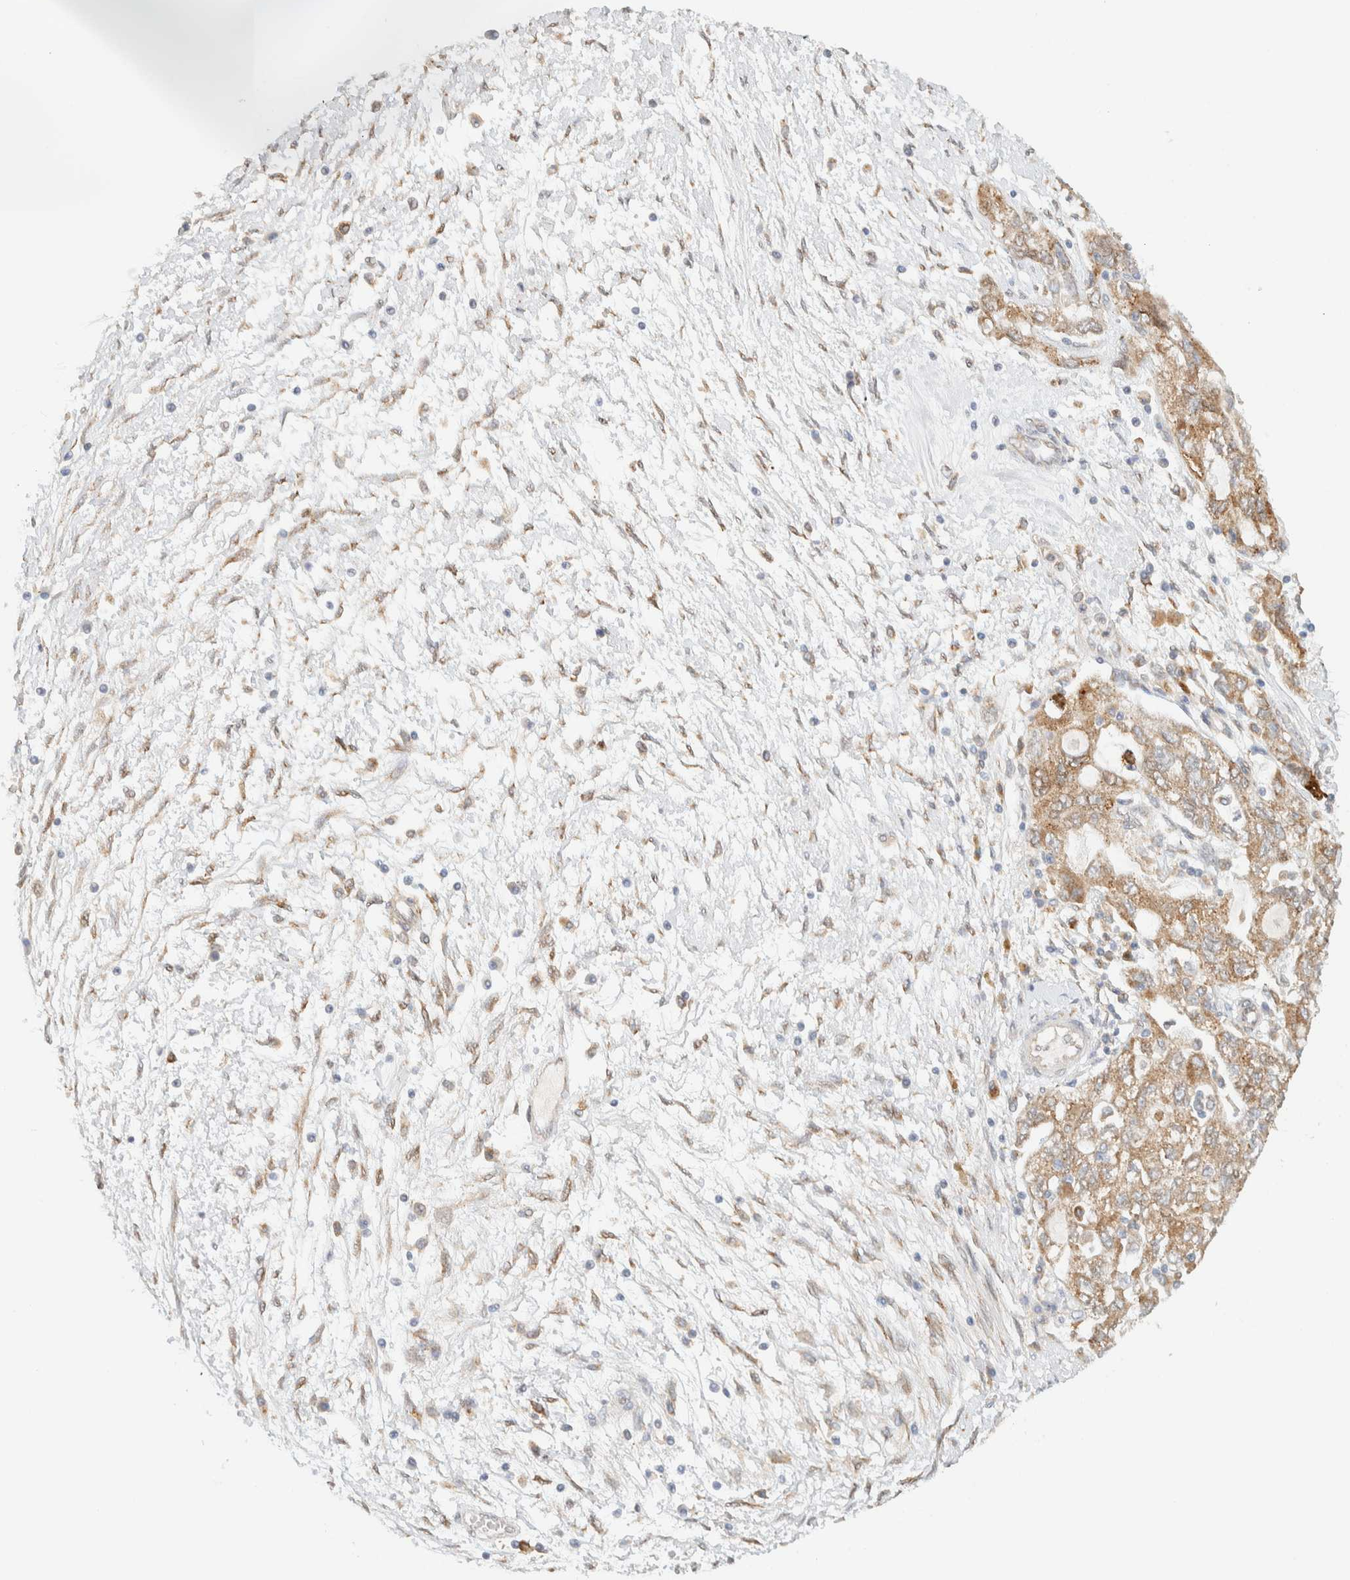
{"staining": {"intensity": "moderate", "quantity": ">75%", "location": "cytoplasmic/membranous"}, "tissue": "ovarian cancer", "cell_type": "Tumor cells", "image_type": "cancer", "snomed": [{"axis": "morphology", "description": "Carcinoma, NOS"}, {"axis": "morphology", "description": "Cystadenocarcinoma, serous, NOS"}, {"axis": "topography", "description": "Ovary"}], "caption": "Human ovarian serous cystadenocarcinoma stained for a protein (brown) demonstrates moderate cytoplasmic/membranous positive staining in approximately >75% of tumor cells.", "gene": "NT5C", "patient": {"sex": "female", "age": 69}}